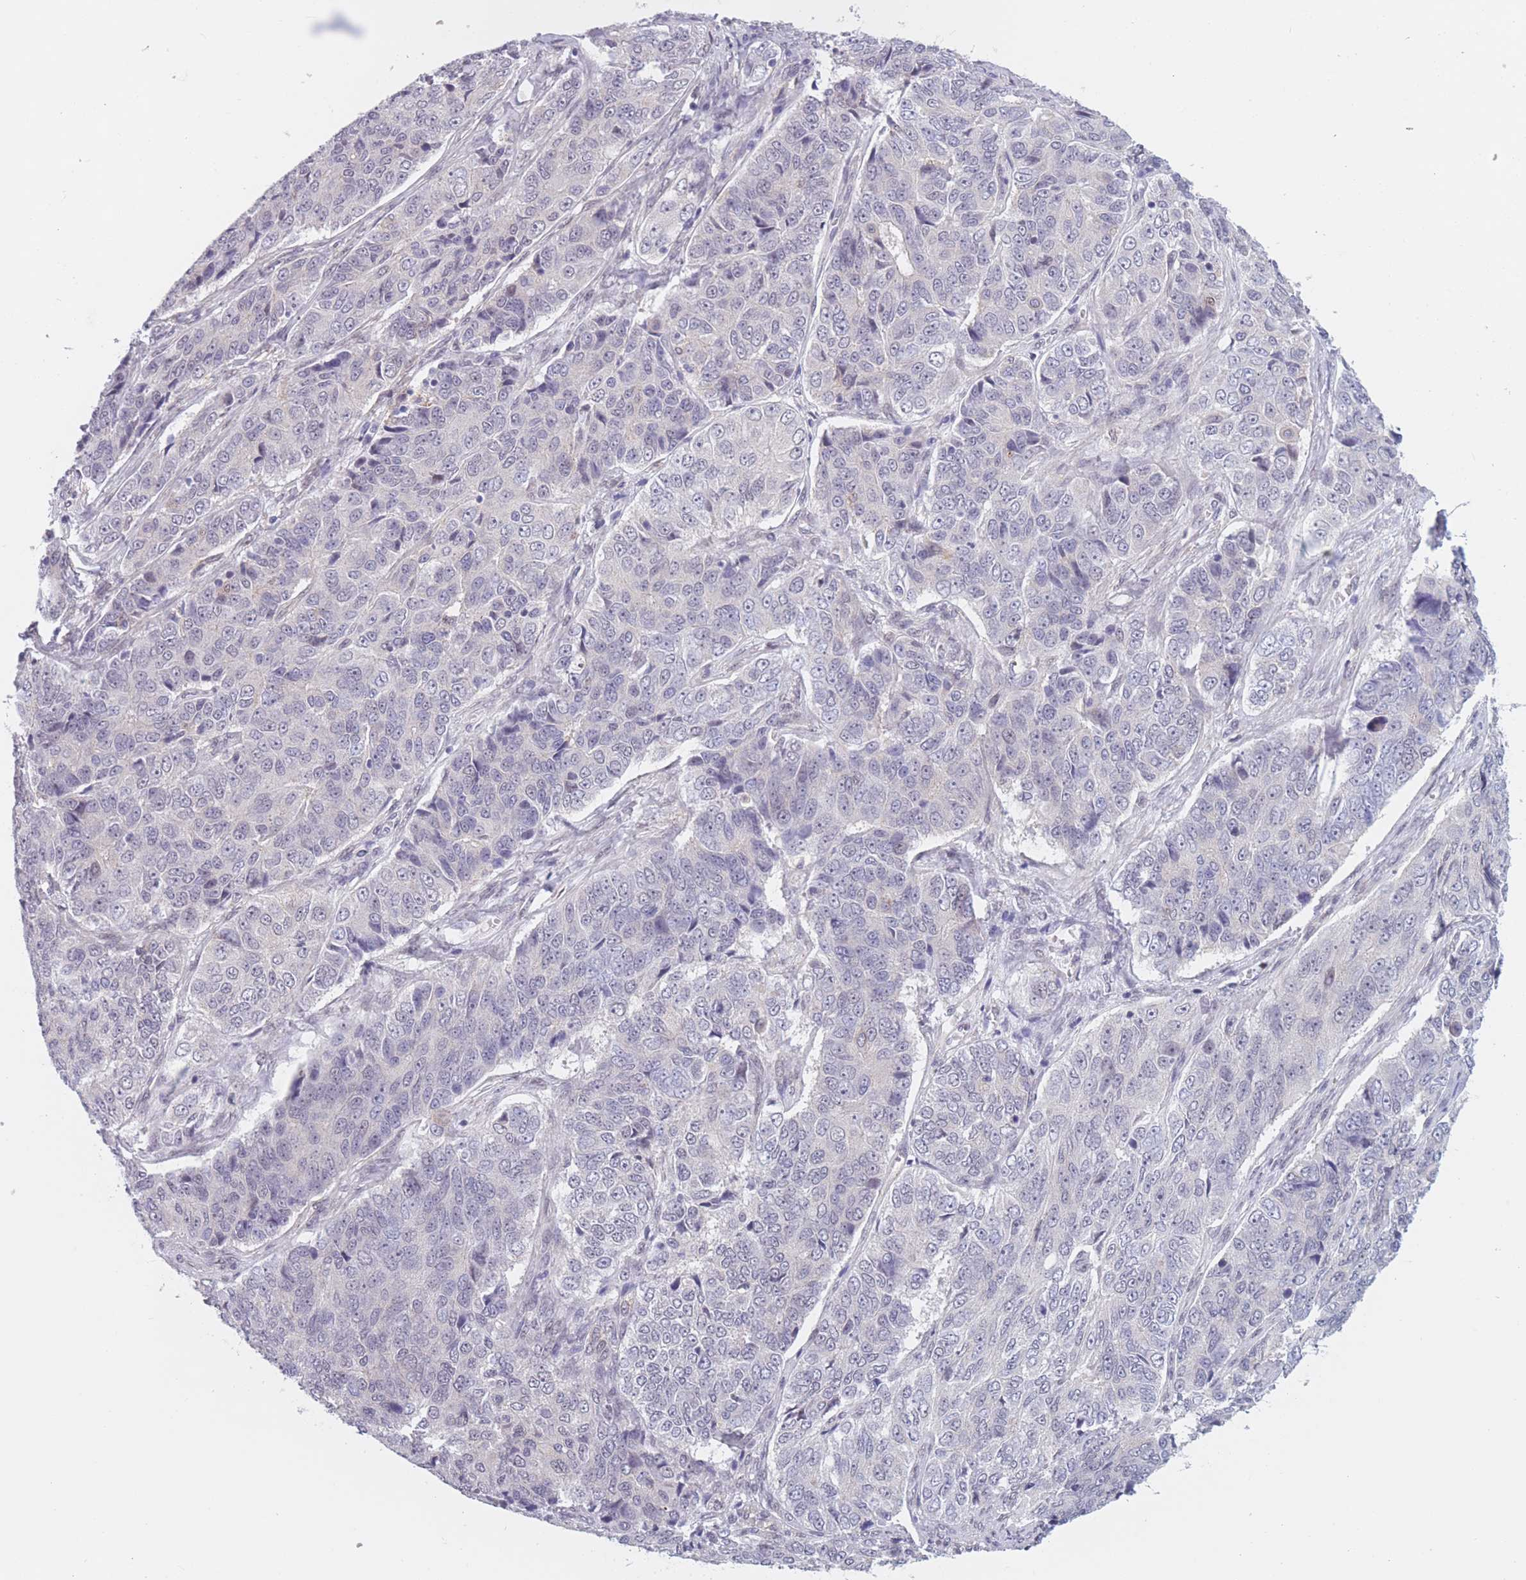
{"staining": {"intensity": "negative", "quantity": "none", "location": "none"}, "tissue": "ovarian cancer", "cell_type": "Tumor cells", "image_type": "cancer", "snomed": [{"axis": "morphology", "description": "Carcinoma, endometroid"}, {"axis": "topography", "description": "Ovary"}], "caption": "IHC histopathology image of ovarian cancer stained for a protein (brown), which reveals no staining in tumor cells. (Immunohistochemistry, brightfield microscopy, high magnification).", "gene": "PODXL", "patient": {"sex": "female", "age": 51}}